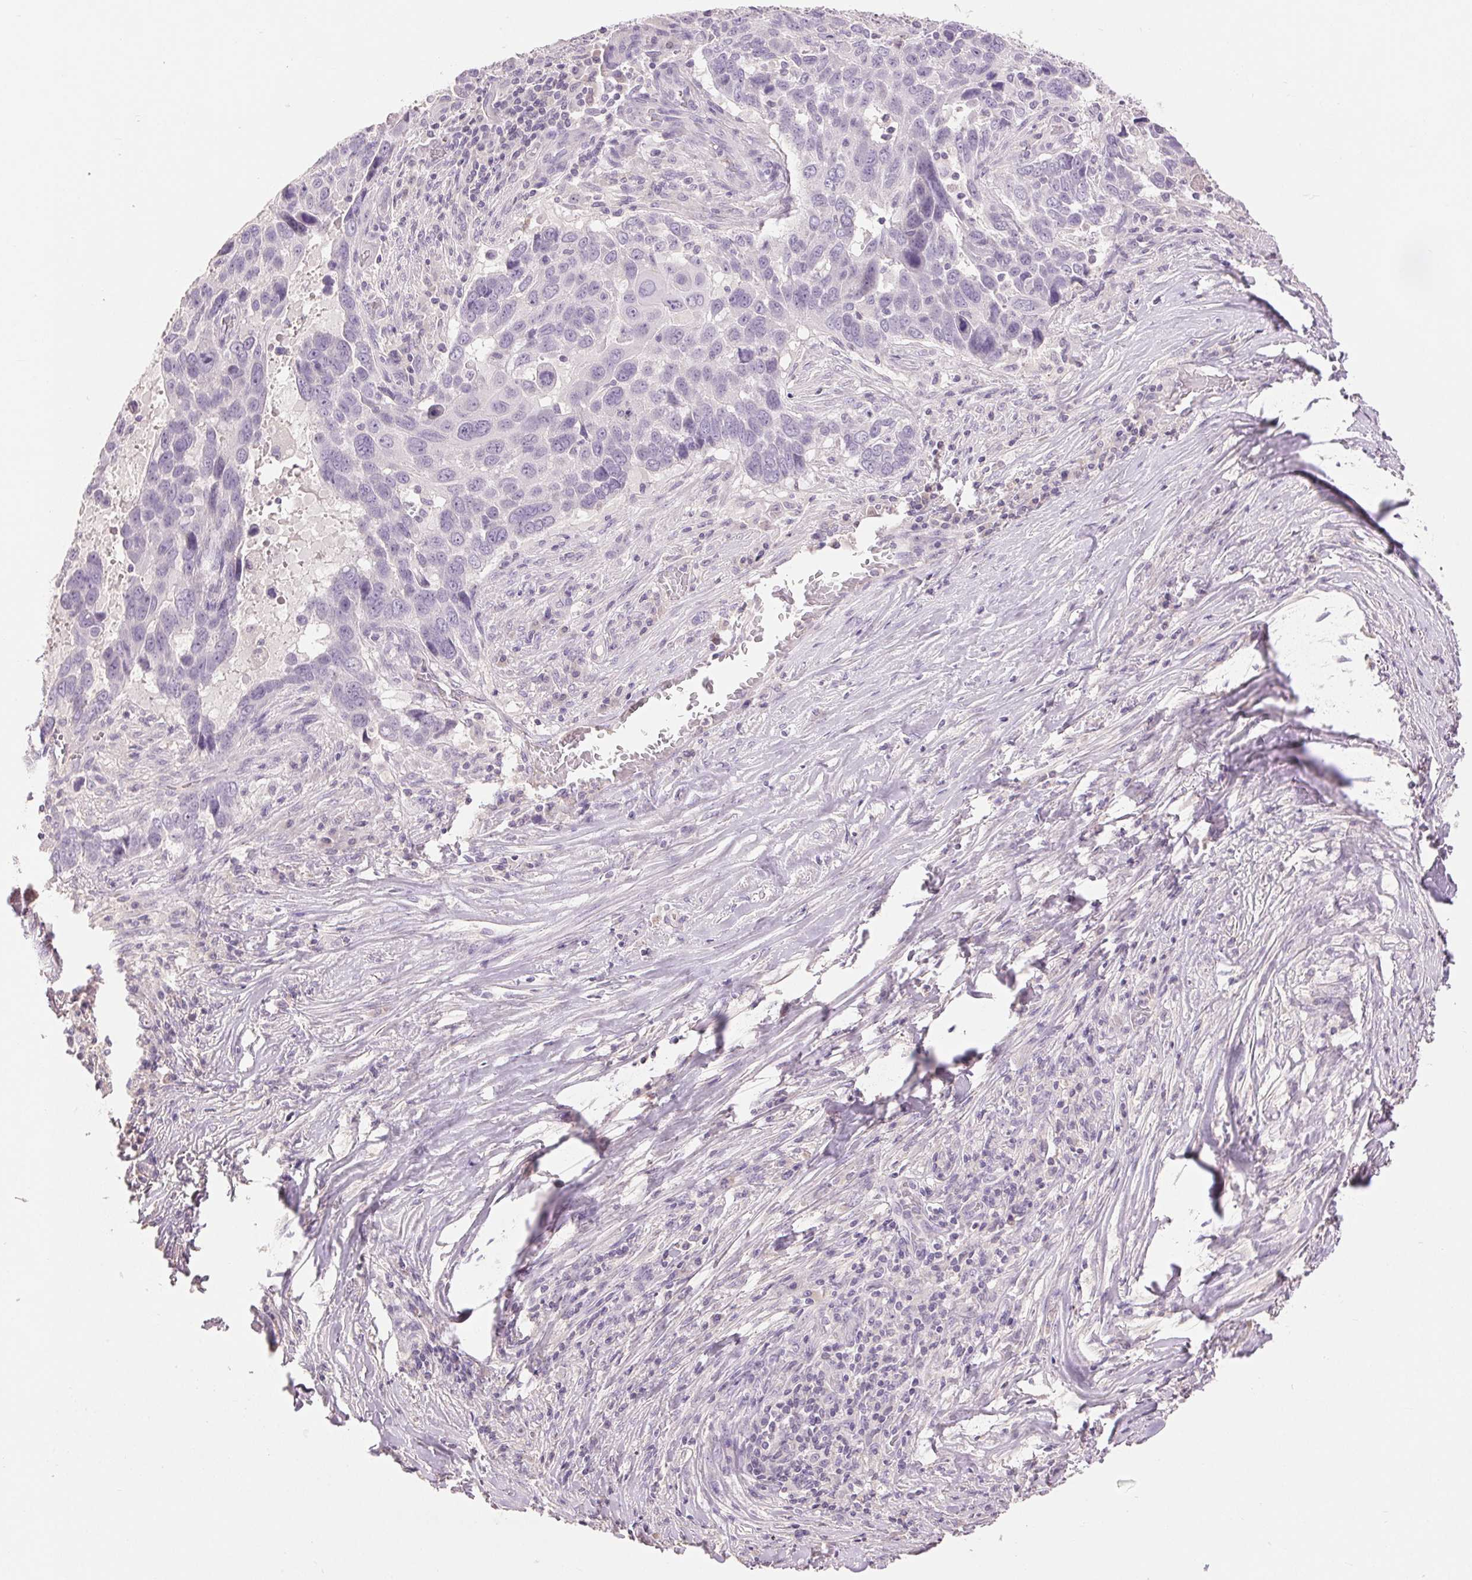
{"staining": {"intensity": "negative", "quantity": "none", "location": "none"}, "tissue": "lung cancer", "cell_type": "Tumor cells", "image_type": "cancer", "snomed": [{"axis": "morphology", "description": "Squamous cell carcinoma, NOS"}, {"axis": "topography", "description": "Lung"}], "caption": "An immunohistochemistry (IHC) photomicrograph of lung cancer is shown. There is no staining in tumor cells of lung cancer.", "gene": "FXYD4", "patient": {"sex": "male", "age": 68}}